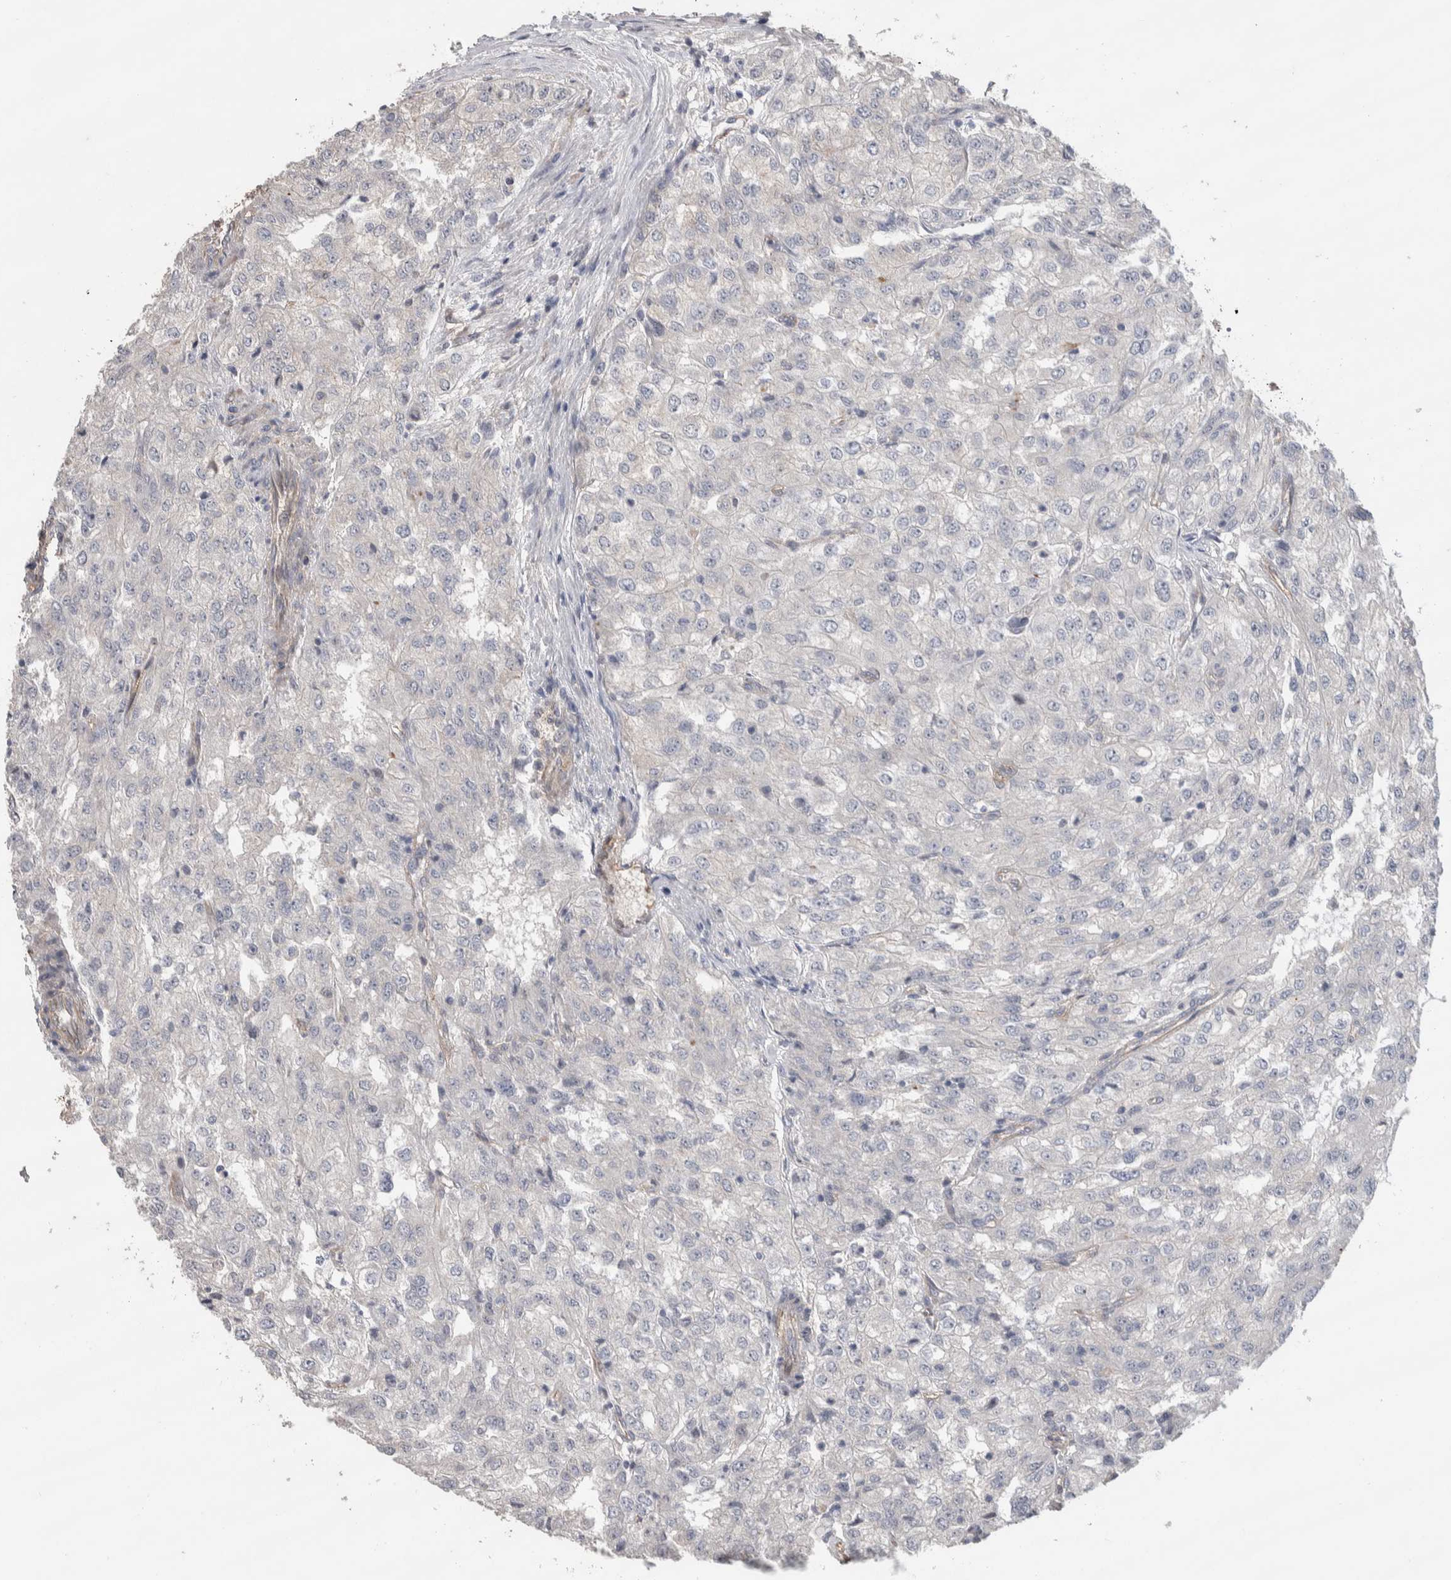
{"staining": {"intensity": "negative", "quantity": "none", "location": "none"}, "tissue": "renal cancer", "cell_type": "Tumor cells", "image_type": "cancer", "snomed": [{"axis": "morphology", "description": "Adenocarcinoma, NOS"}, {"axis": "topography", "description": "Kidney"}], "caption": "High magnification brightfield microscopy of adenocarcinoma (renal) stained with DAB (3,3'-diaminobenzidine) (brown) and counterstained with hematoxylin (blue): tumor cells show no significant staining.", "gene": "GCNA", "patient": {"sex": "female", "age": 54}}